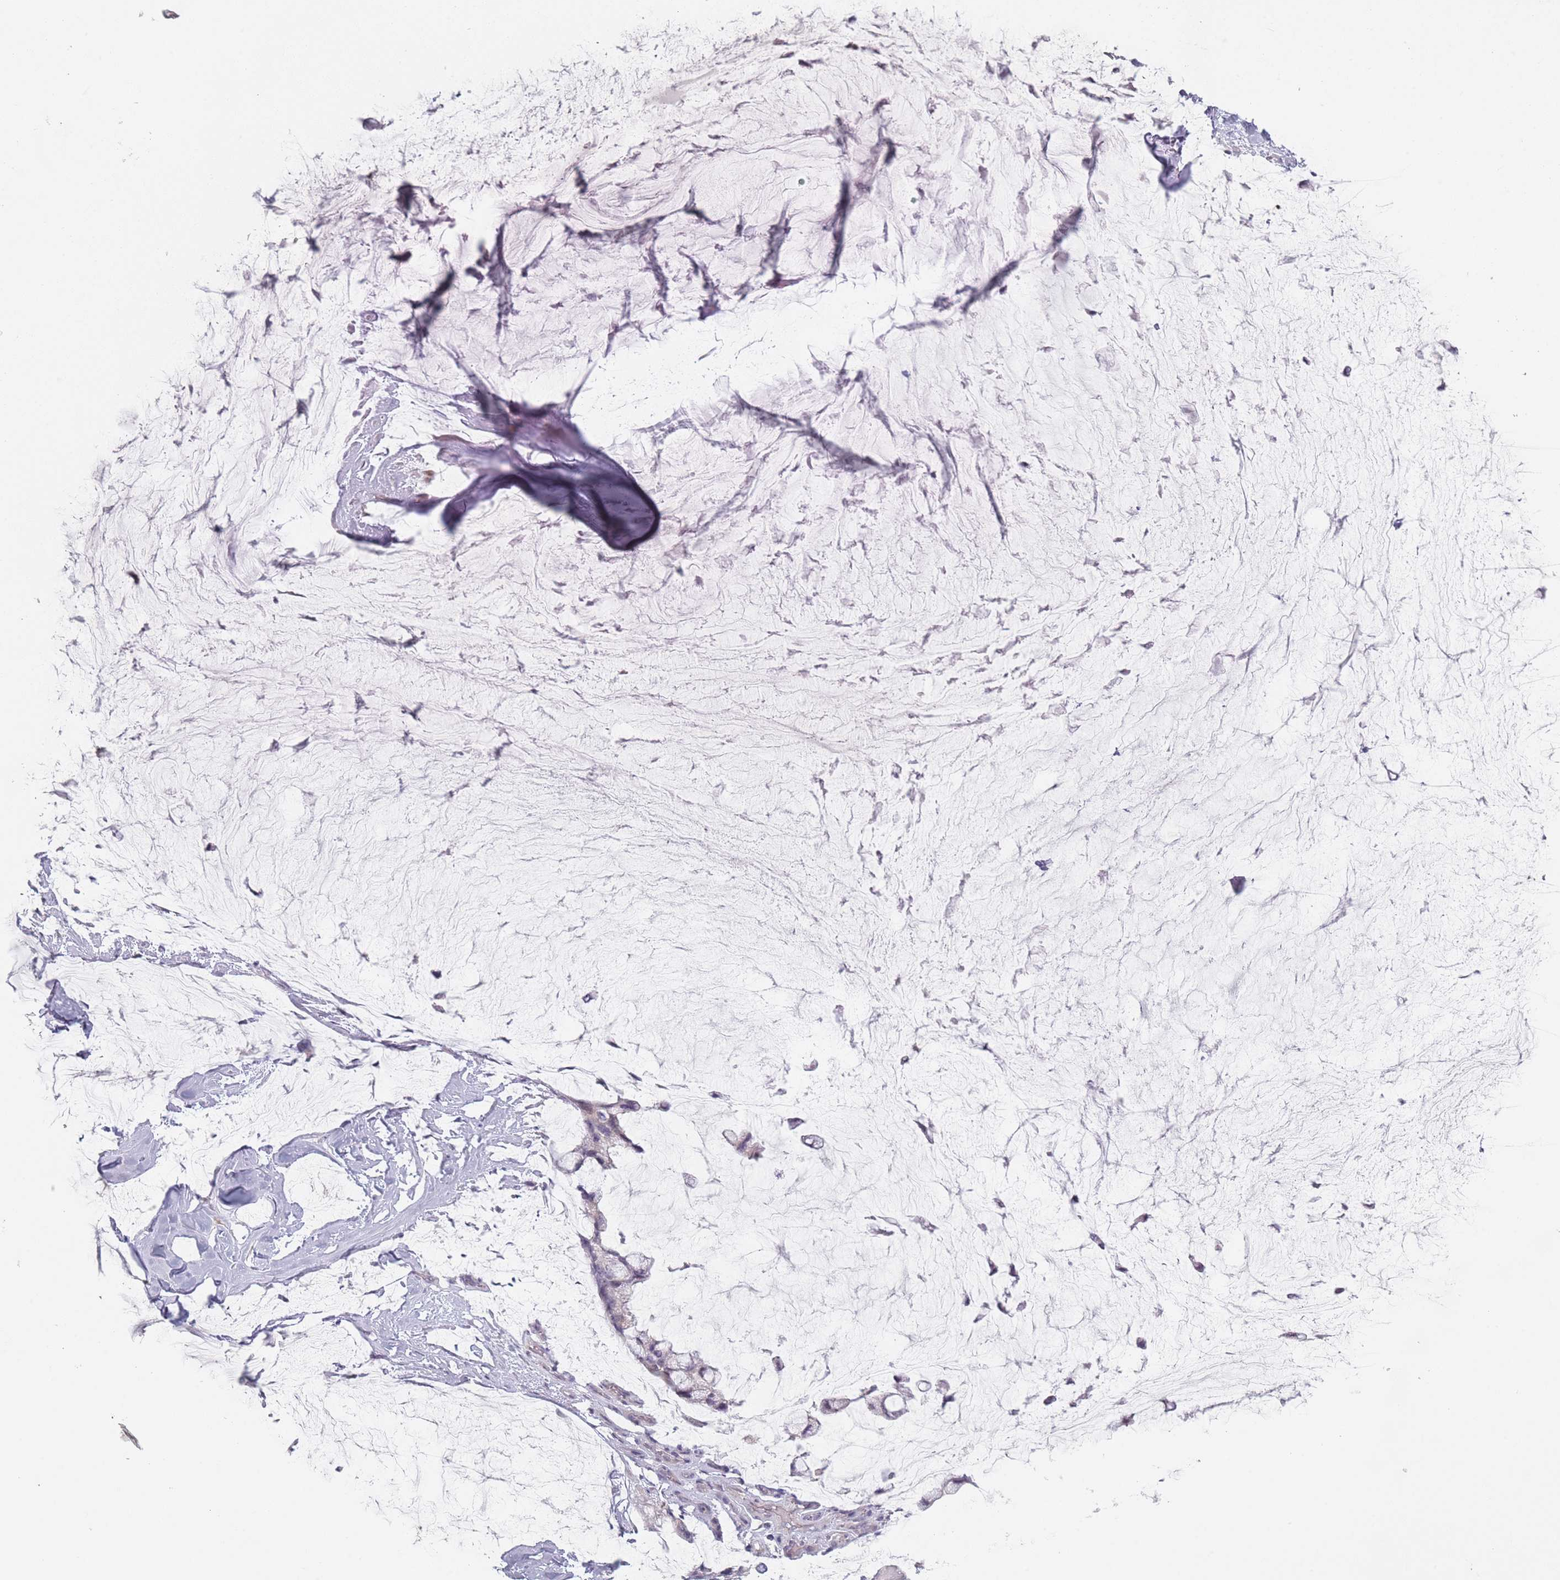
{"staining": {"intensity": "negative", "quantity": "none", "location": "none"}, "tissue": "ovarian cancer", "cell_type": "Tumor cells", "image_type": "cancer", "snomed": [{"axis": "morphology", "description": "Cystadenocarcinoma, mucinous, NOS"}, {"axis": "topography", "description": "Ovary"}], "caption": "The immunohistochemistry (IHC) histopathology image has no significant staining in tumor cells of ovarian cancer (mucinous cystadenocarcinoma) tissue.", "gene": "RASL10B", "patient": {"sex": "female", "age": 39}}